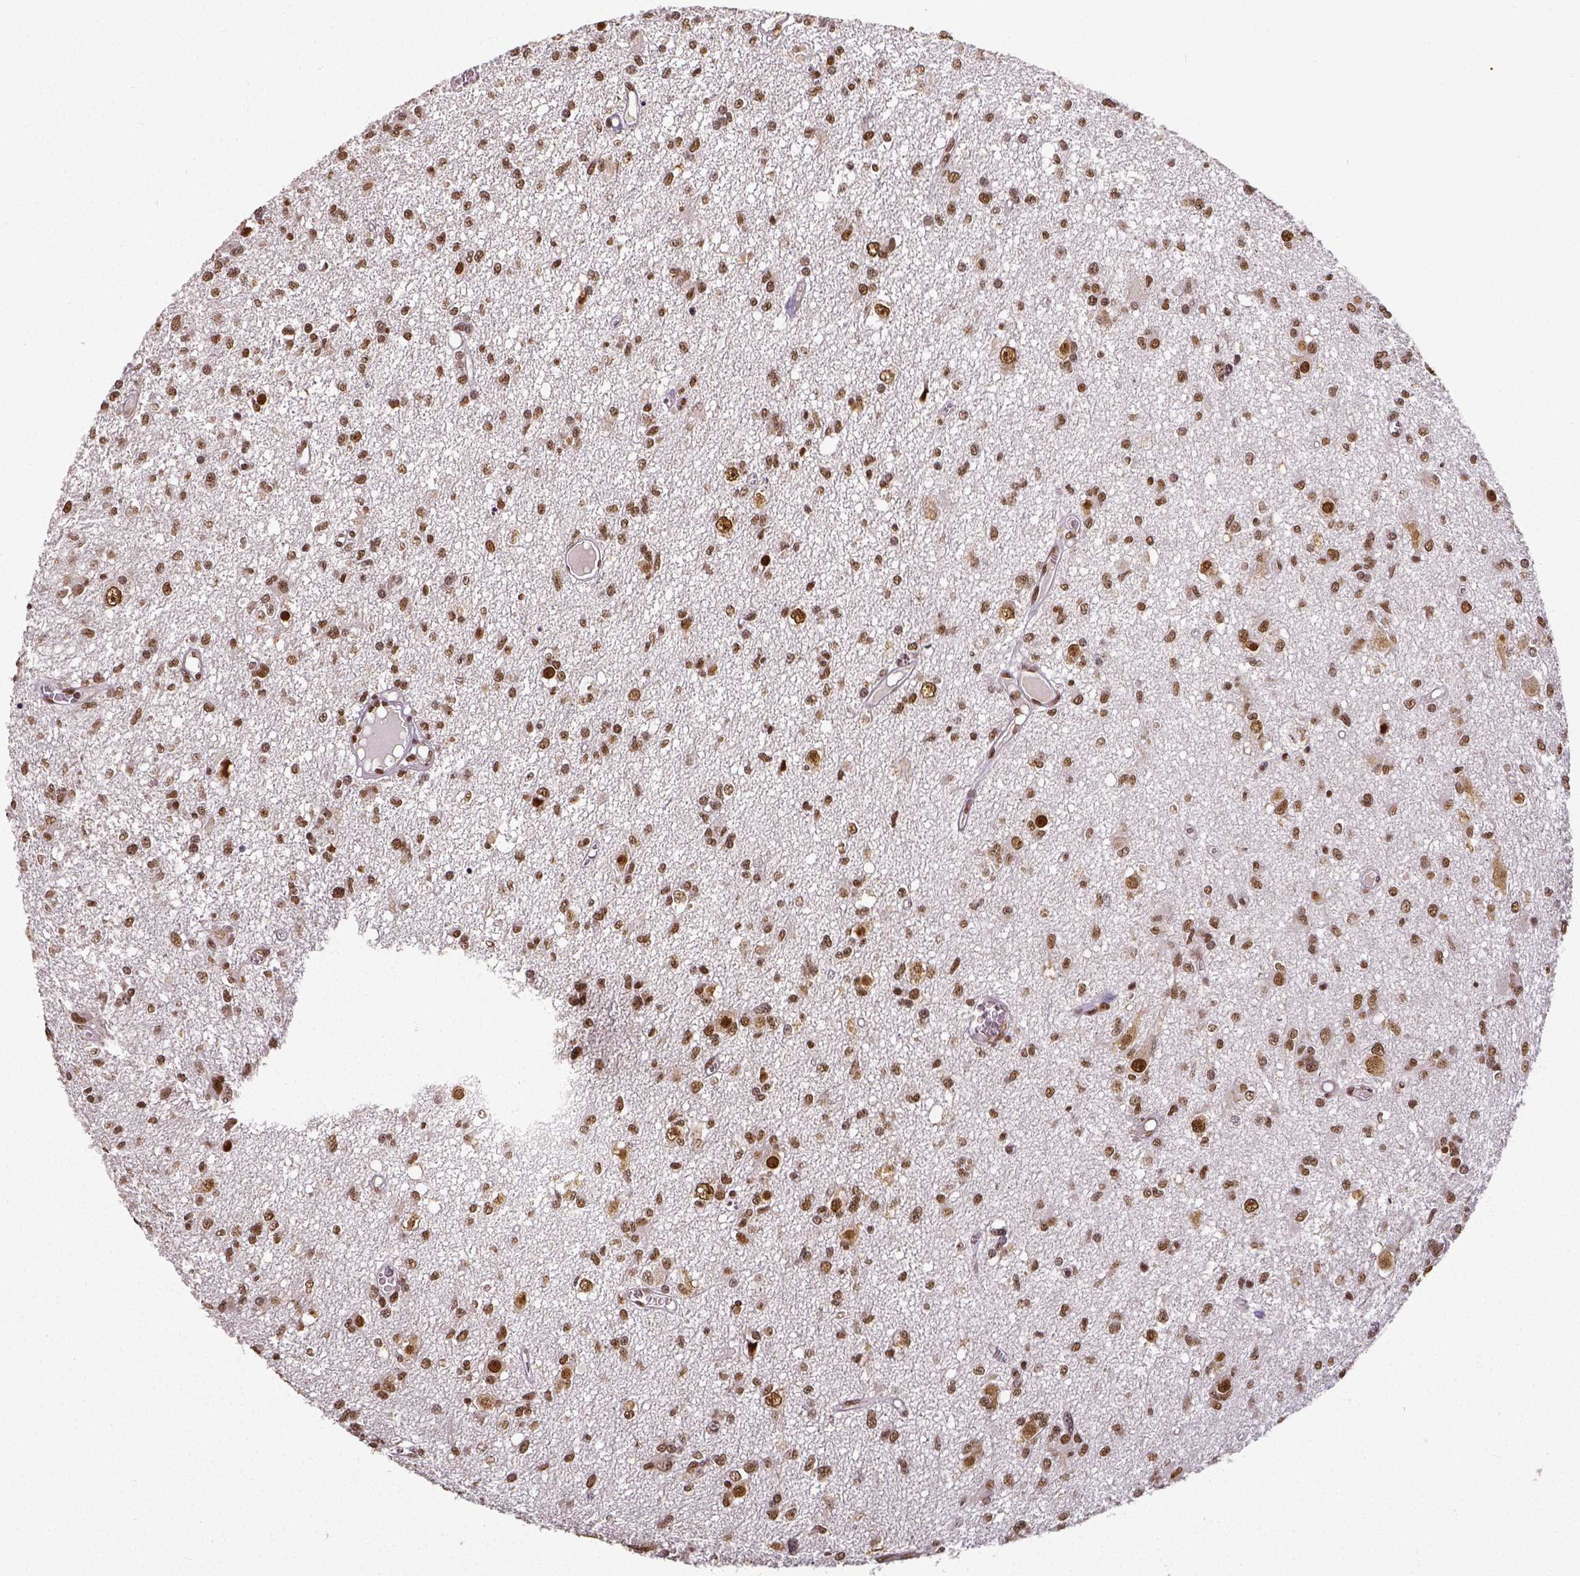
{"staining": {"intensity": "moderate", "quantity": ">75%", "location": "nuclear"}, "tissue": "glioma", "cell_type": "Tumor cells", "image_type": "cancer", "snomed": [{"axis": "morphology", "description": "Glioma, malignant, Low grade"}, {"axis": "topography", "description": "Brain"}], "caption": "Protein staining displays moderate nuclear expression in about >75% of tumor cells in glioma.", "gene": "ATRX", "patient": {"sex": "male", "age": 64}}